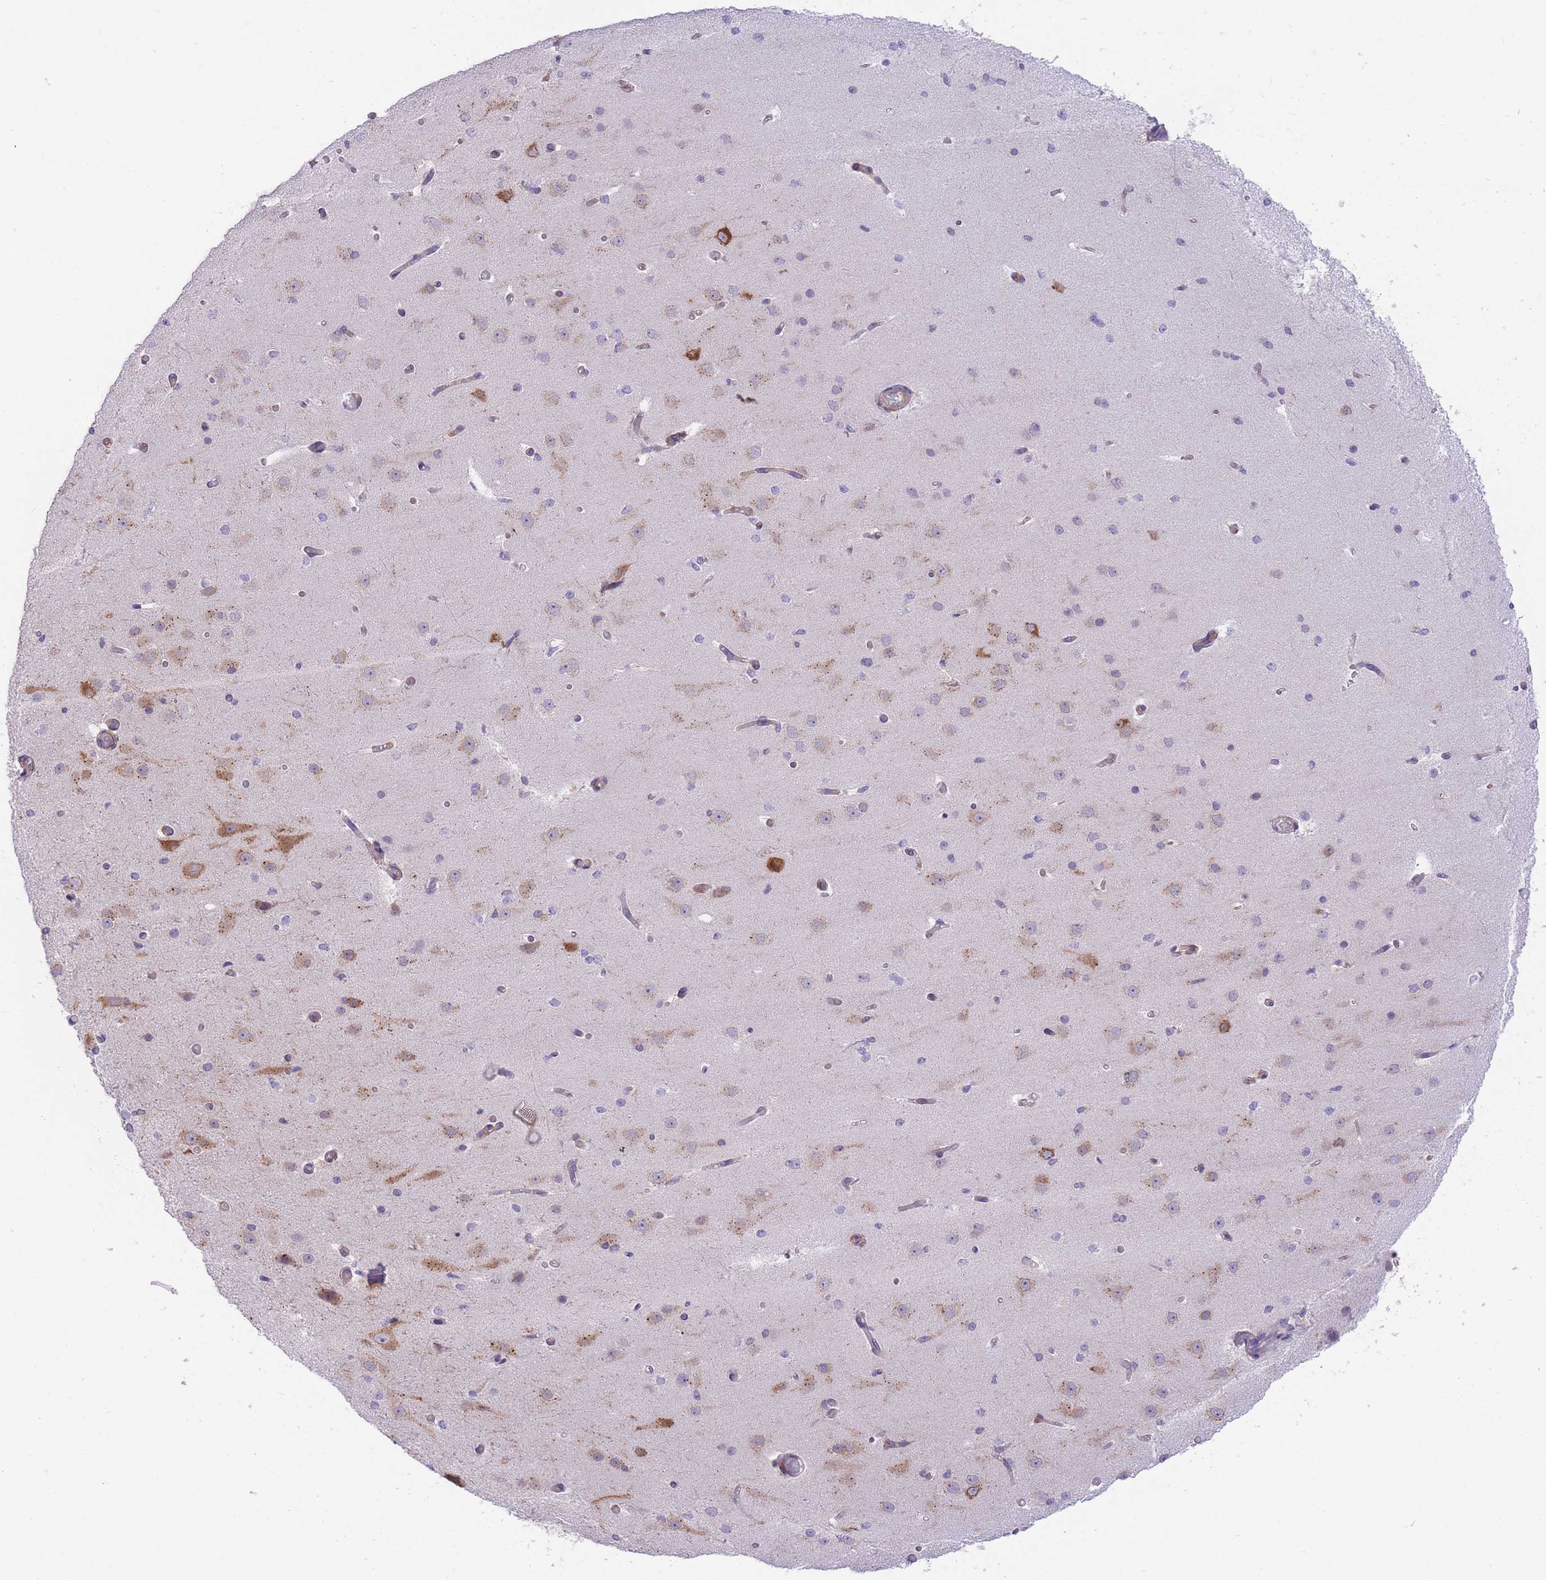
{"staining": {"intensity": "negative", "quantity": "none", "location": "none"}, "tissue": "cerebral cortex", "cell_type": "Endothelial cells", "image_type": "normal", "snomed": [{"axis": "morphology", "description": "Normal tissue, NOS"}, {"axis": "morphology", "description": "Inflammation, NOS"}, {"axis": "topography", "description": "Cerebral cortex"}], "caption": "Protein analysis of benign cerebral cortex exhibits no significant positivity in endothelial cells. The staining was performed using DAB to visualize the protein expression in brown, while the nuclei were stained in blue with hematoxylin (Magnification: 20x).", "gene": "PRKAR1A", "patient": {"sex": "male", "age": 6}}